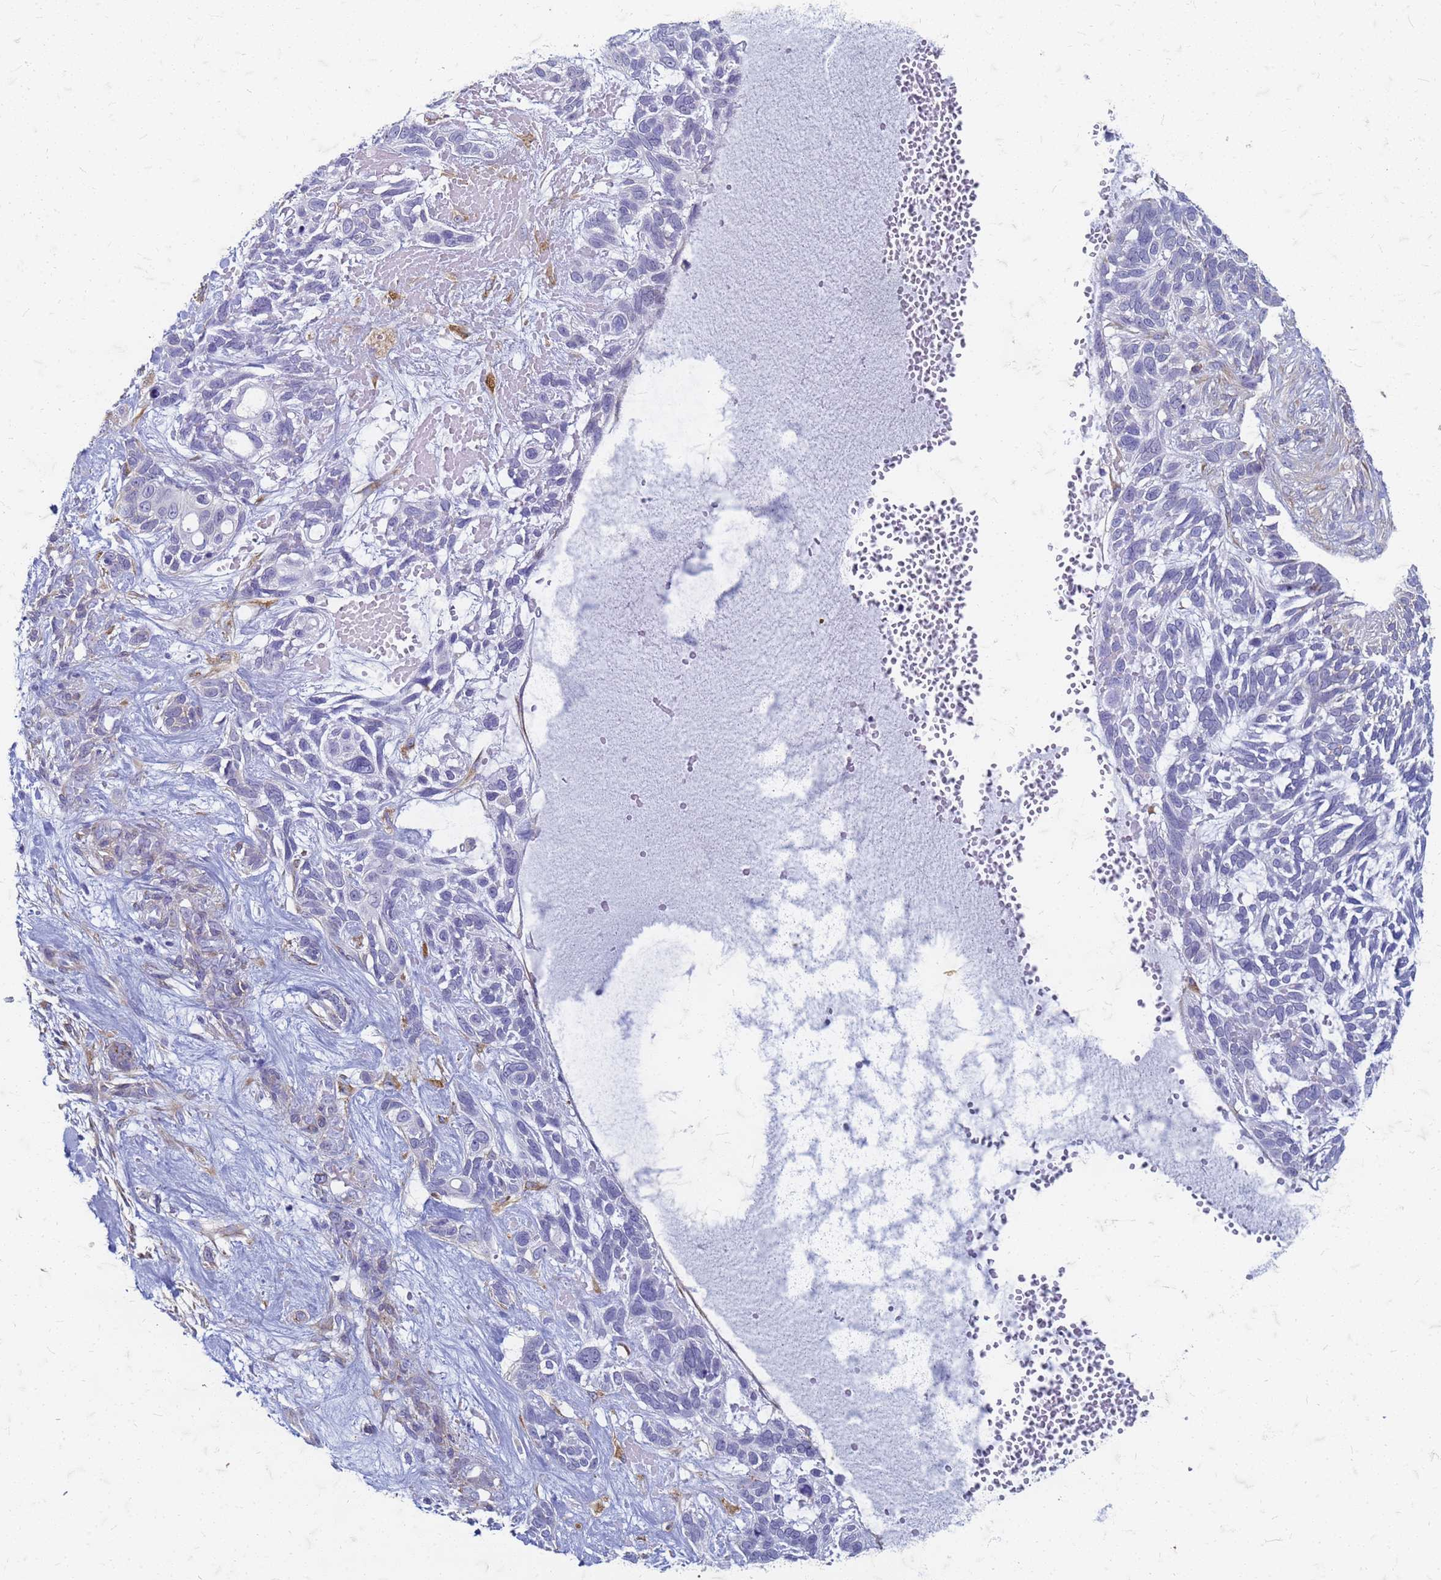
{"staining": {"intensity": "negative", "quantity": "none", "location": "none"}, "tissue": "skin cancer", "cell_type": "Tumor cells", "image_type": "cancer", "snomed": [{"axis": "morphology", "description": "Basal cell carcinoma"}, {"axis": "topography", "description": "Skin"}], "caption": "A high-resolution micrograph shows IHC staining of skin cancer (basal cell carcinoma), which displays no significant expression in tumor cells. (DAB IHC, high magnification).", "gene": "TRIM64B", "patient": {"sex": "male", "age": 88}}